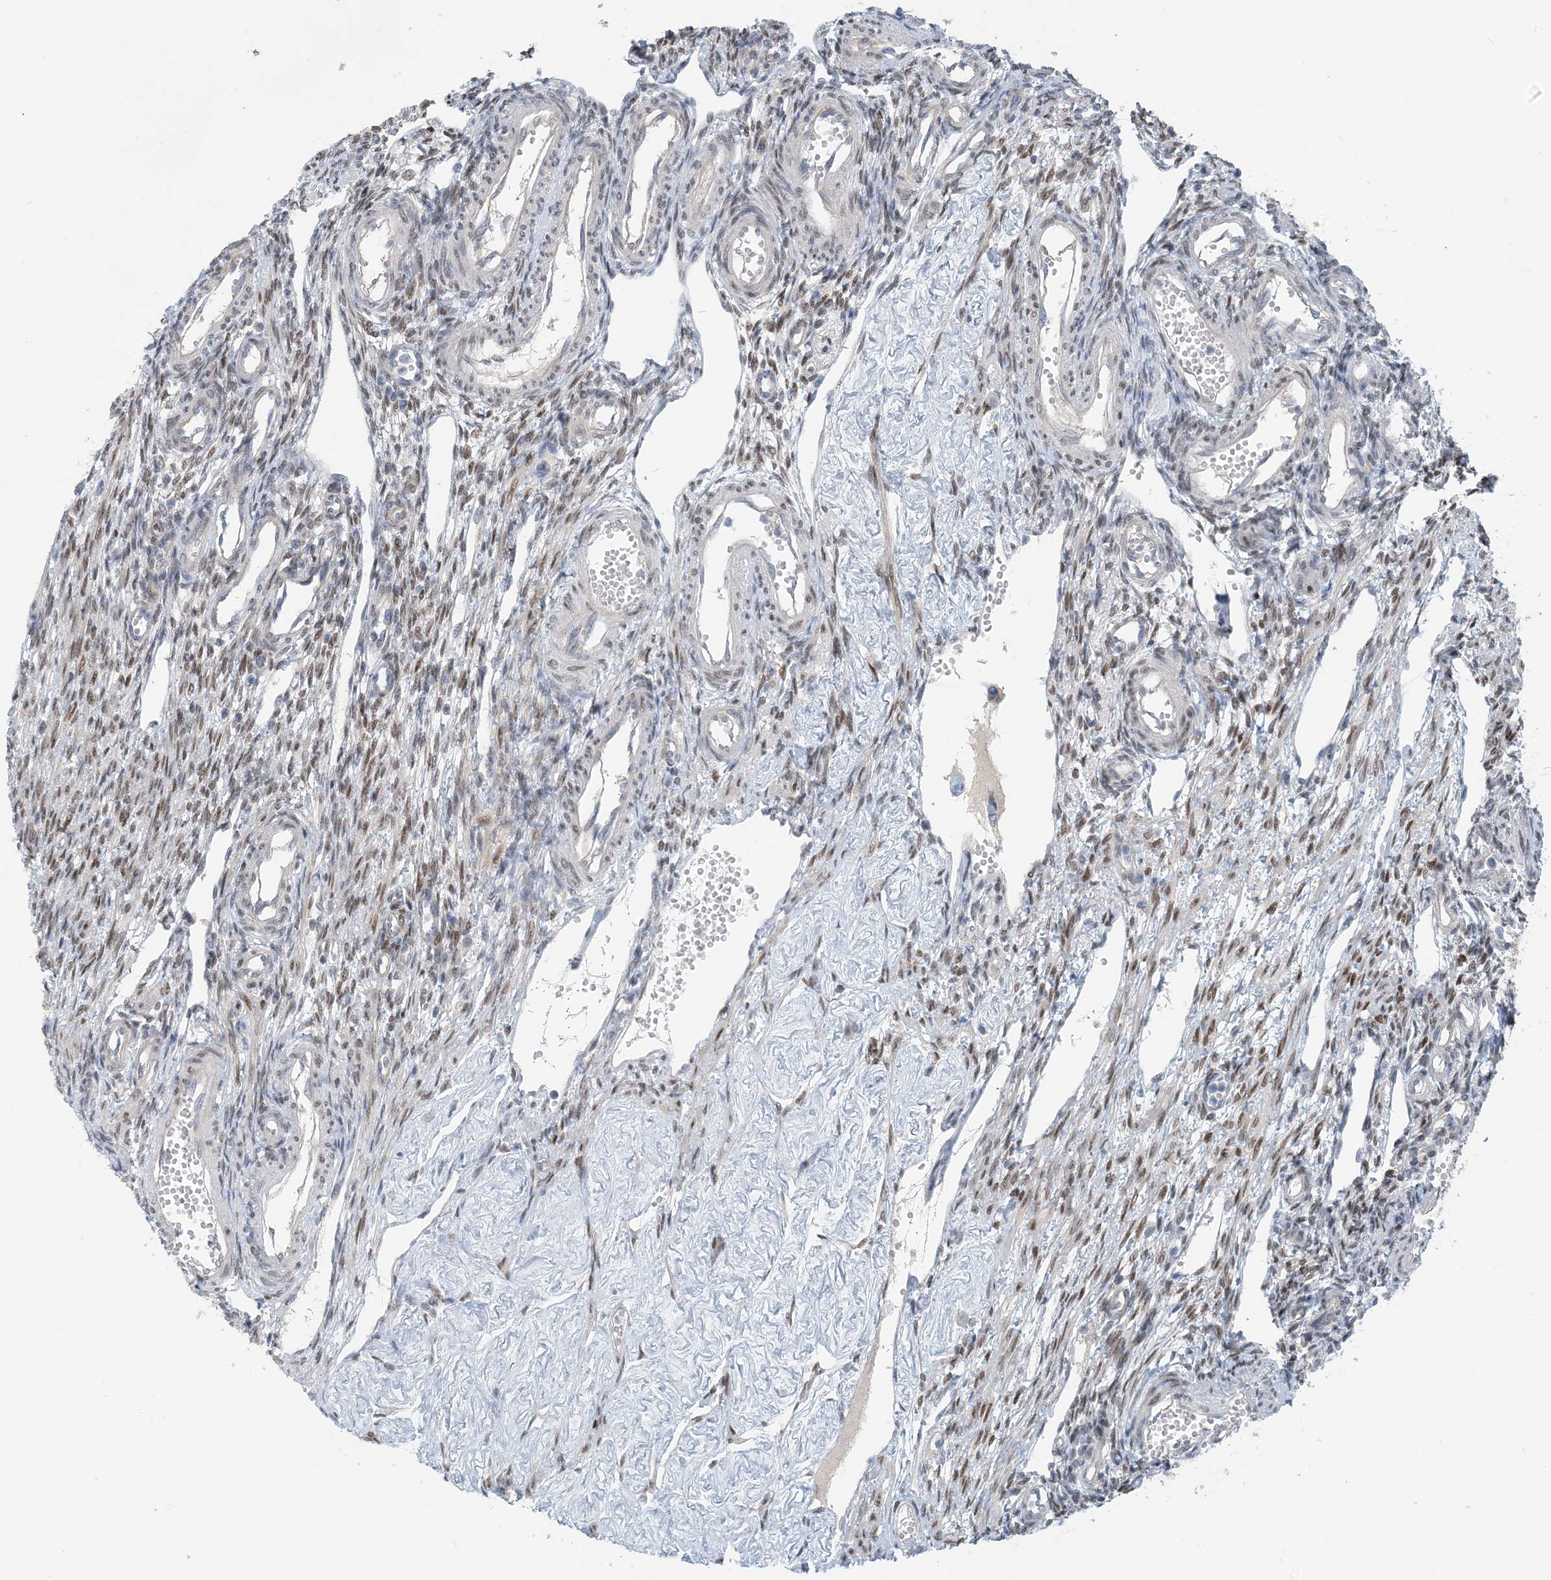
{"staining": {"intensity": "moderate", "quantity": ">75%", "location": "cytoplasmic/membranous,nuclear"}, "tissue": "ovary", "cell_type": "Follicle cells", "image_type": "normal", "snomed": [{"axis": "morphology", "description": "Normal tissue, NOS"}, {"axis": "morphology", "description": "Cyst, NOS"}, {"axis": "topography", "description": "Ovary"}], "caption": "Immunohistochemistry image of unremarkable ovary: human ovary stained using immunohistochemistry demonstrates medium levels of moderate protein expression localized specifically in the cytoplasmic/membranous,nuclear of follicle cells, appearing as a cytoplasmic/membranous,nuclear brown color.", "gene": "ZC3H12A", "patient": {"sex": "female", "age": 33}}